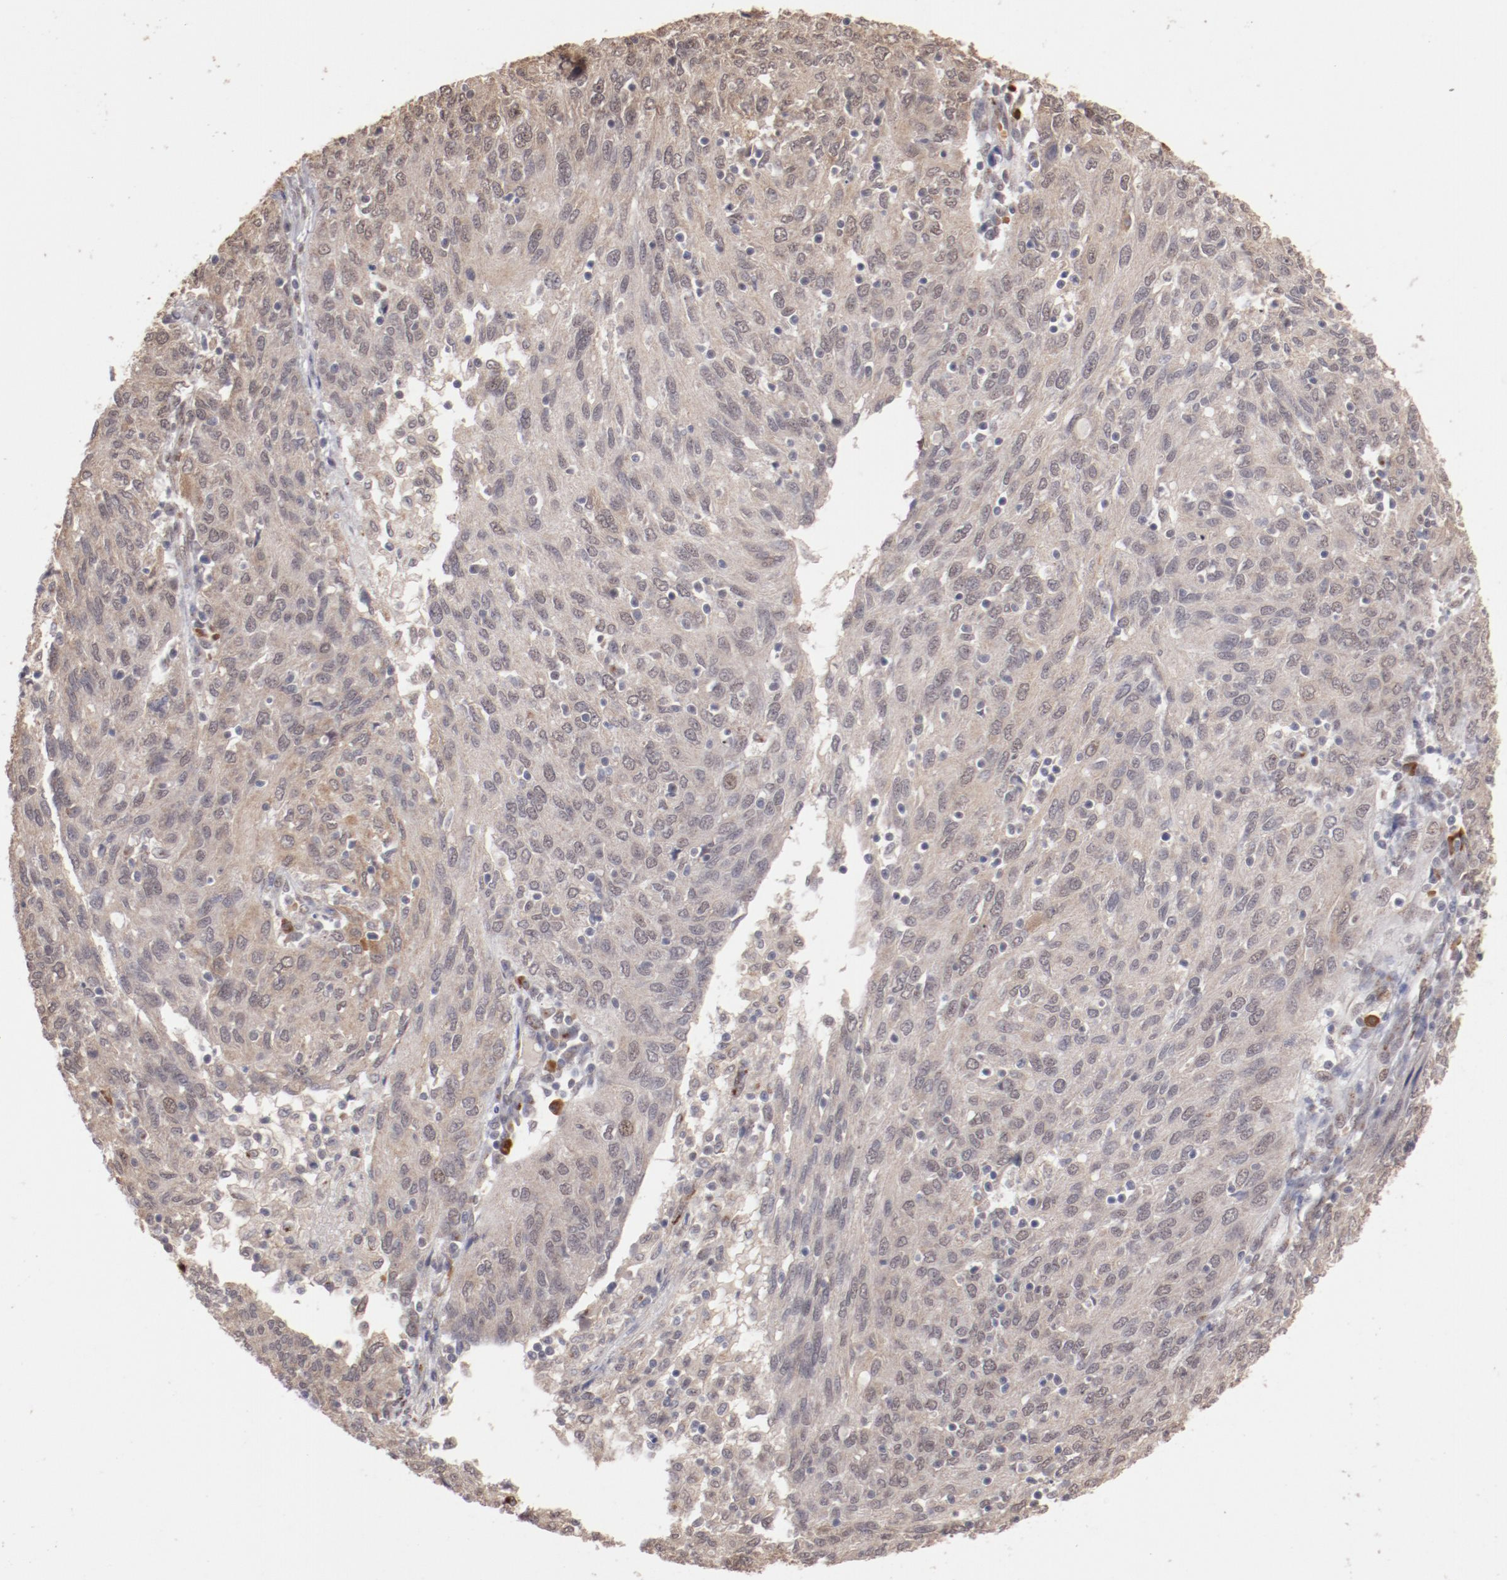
{"staining": {"intensity": "weak", "quantity": ">75%", "location": "cytoplasmic/membranous"}, "tissue": "ovarian cancer", "cell_type": "Tumor cells", "image_type": "cancer", "snomed": [{"axis": "morphology", "description": "Carcinoma, endometroid"}, {"axis": "topography", "description": "Ovary"}], "caption": "Tumor cells demonstrate low levels of weak cytoplasmic/membranous expression in approximately >75% of cells in endometroid carcinoma (ovarian).", "gene": "NFE2", "patient": {"sex": "female", "age": 50}}